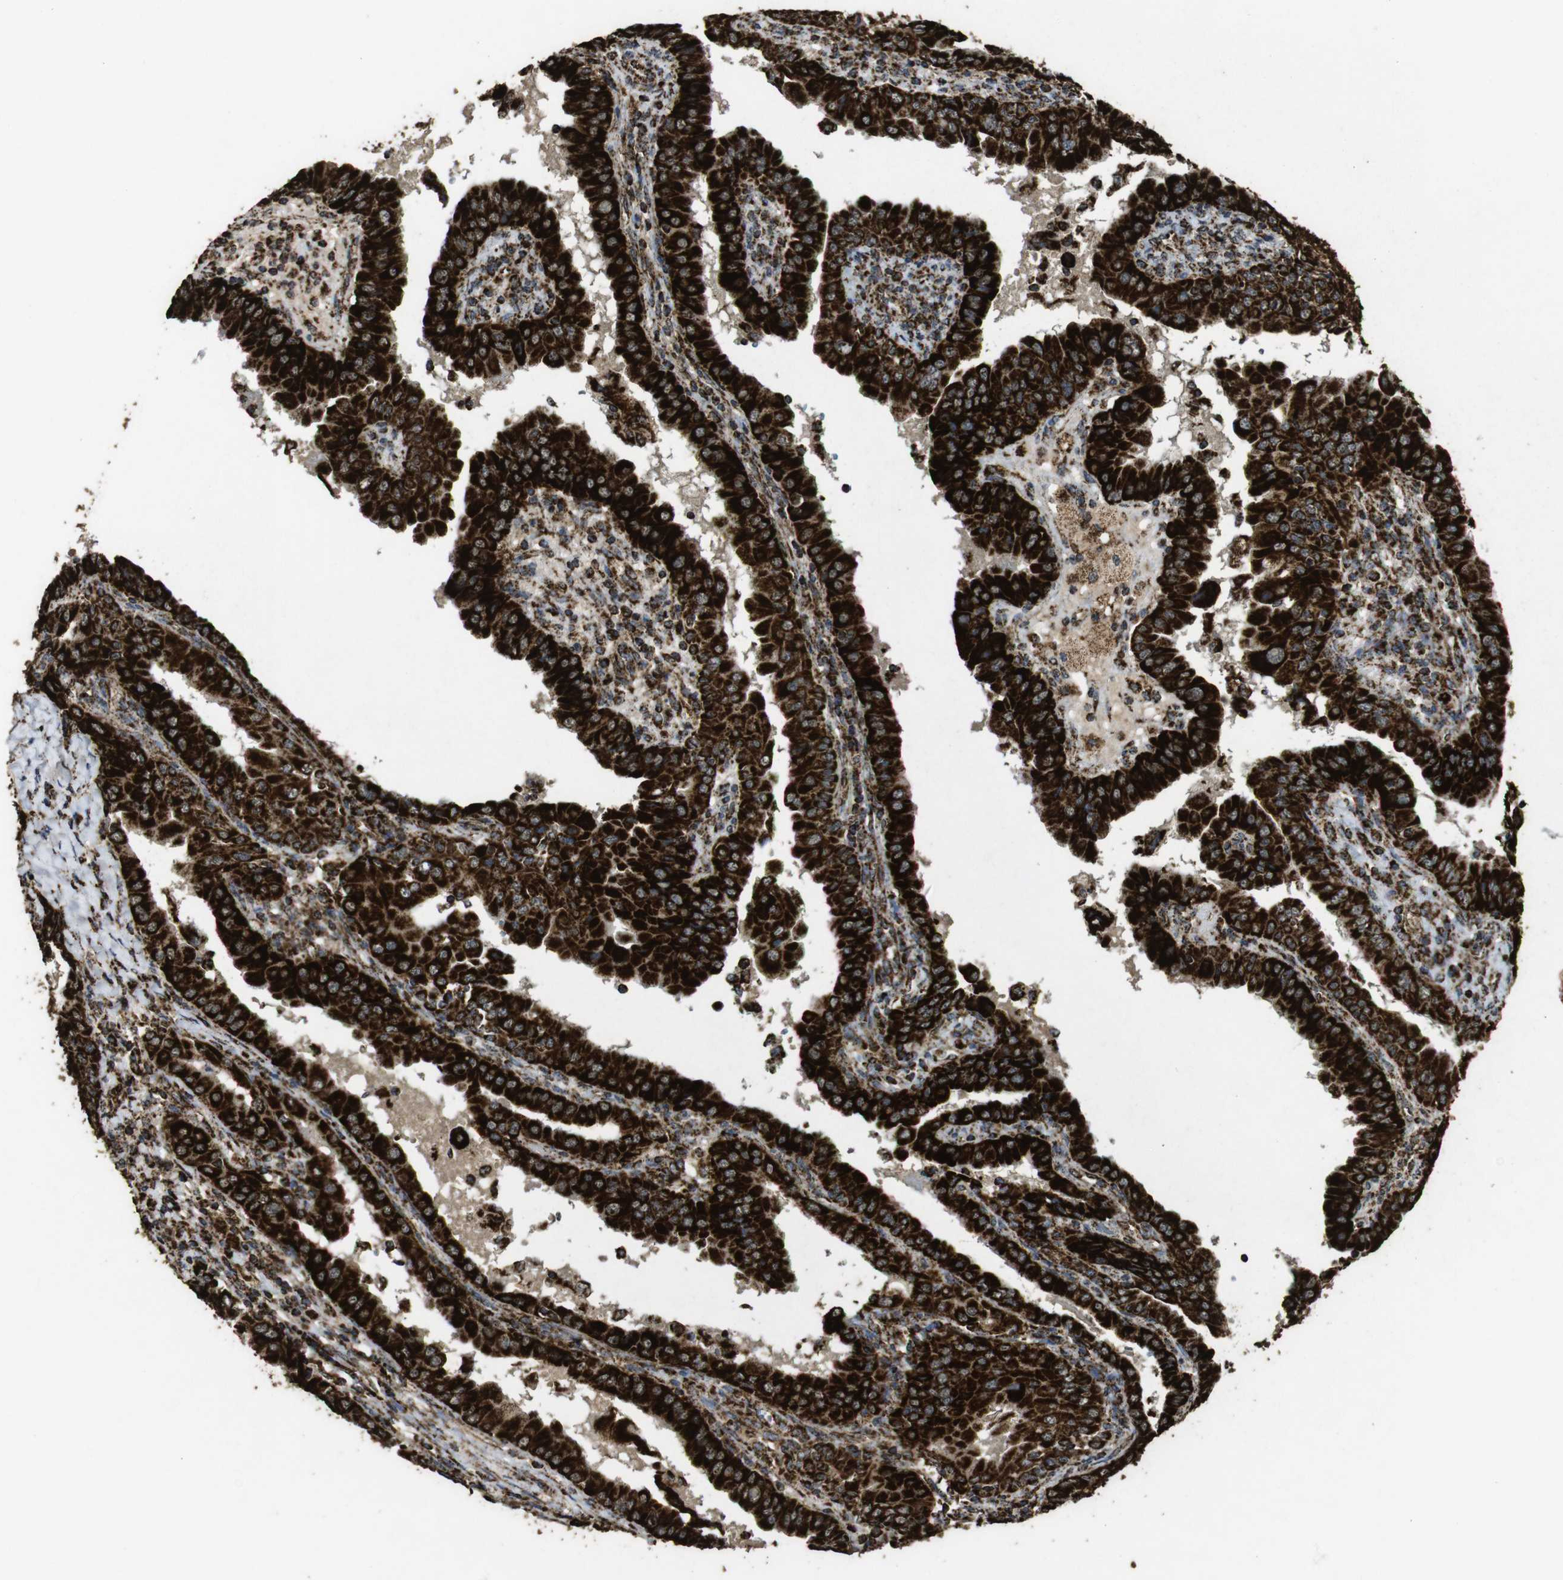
{"staining": {"intensity": "strong", "quantity": ">75%", "location": "cytoplasmic/membranous"}, "tissue": "thyroid cancer", "cell_type": "Tumor cells", "image_type": "cancer", "snomed": [{"axis": "morphology", "description": "Papillary adenocarcinoma, NOS"}, {"axis": "topography", "description": "Thyroid gland"}], "caption": "A micrograph of human thyroid cancer (papillary adenocarcinoma) stained for a protein demonstrates strong cytoplasmic/membranous brown staining in tumor cells.", "gene": "ATP5F1A", "patient": {"sex": "male", "age": 33}}